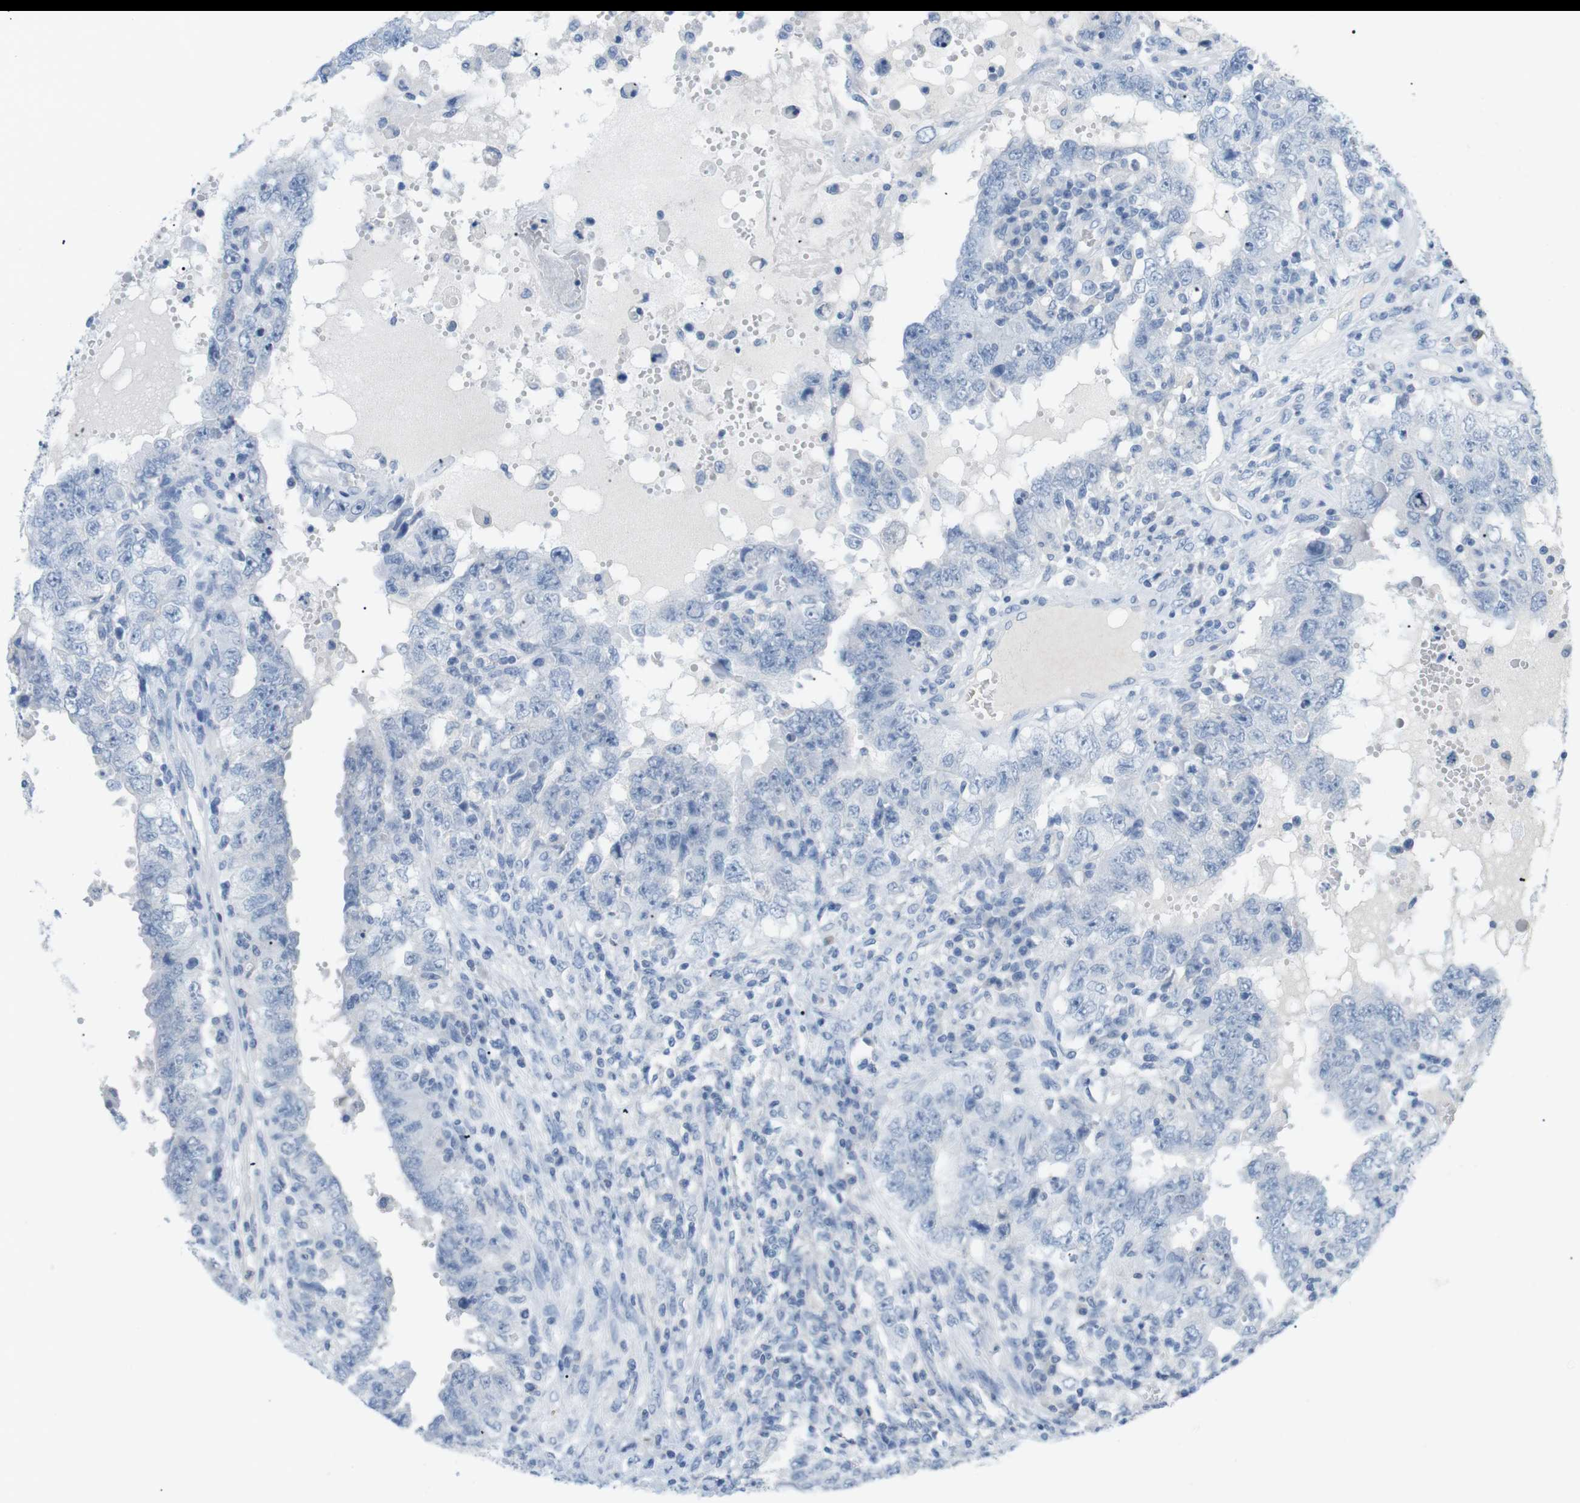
{"staining": {"intensity": "negative", "quantity": "none", "location": "none"}, "tissue": "testis cancer", "cell_type": "Tumor cells", "image_type": "cancer", "snomed": [{"axis": "morphology", "description": "Carcinoma, Embryonal, NOS"}, {"axis": "topography", "description": "Testis"}], "caption": "Immunohistochemistry image of testis embryonal carcinoma stained for a protein (brown), which reveals no positivity in tumor cells. The staining was performed using DAB (3,3'-diaminobenzidine) to visualize the protein expression in brown, while the nuclei were stained in blue with hematoxylin (Magnification: 20x).", "gene": "HBG2", "patient": {"sex": "male", "age": 26}}